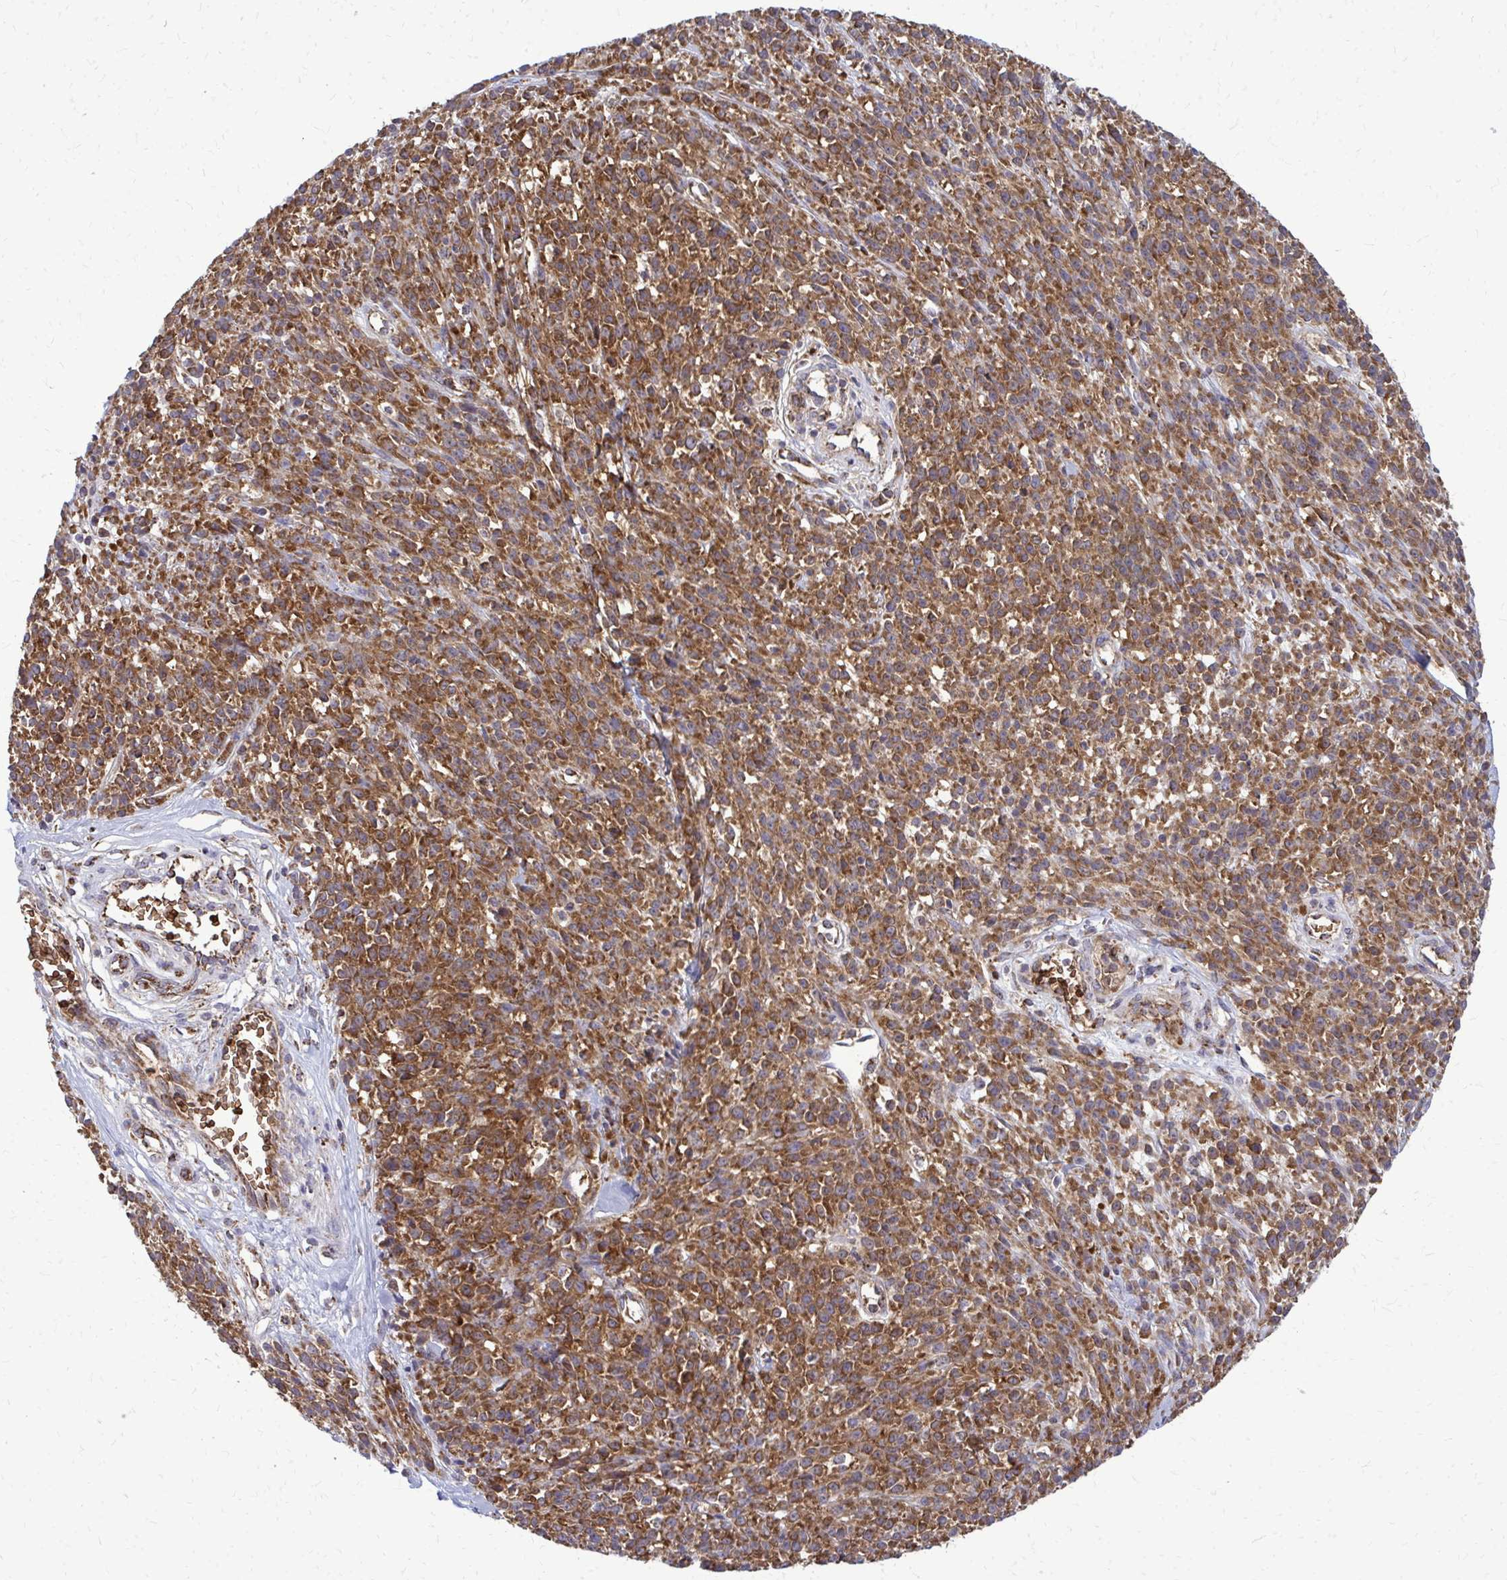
{"staining": {"intensity": "strong", "quantity": ">75%", "location": "cytoplasmic/membranous"}, "tissue": "melanoma", "cell_type": "Tumor cells", "image_type": "cancer", "snomed": [{"axis": "morphology", "description": "Malignant melanoma, NOS"}, {"axis": "topography", "description": "Skin"}, {"axis": "topography", "description": "Skin of trunk"}], "caption": "Immunohistochemical staining of melanoma reveals high levels of strong cytoplasmic/membranous protein staining in about >75% of tumor cells. The protein is shown in brown color, while the nuclei are stained blue.", "gene": "PDK4", "patient": {"sex": "male", "age": 74}}